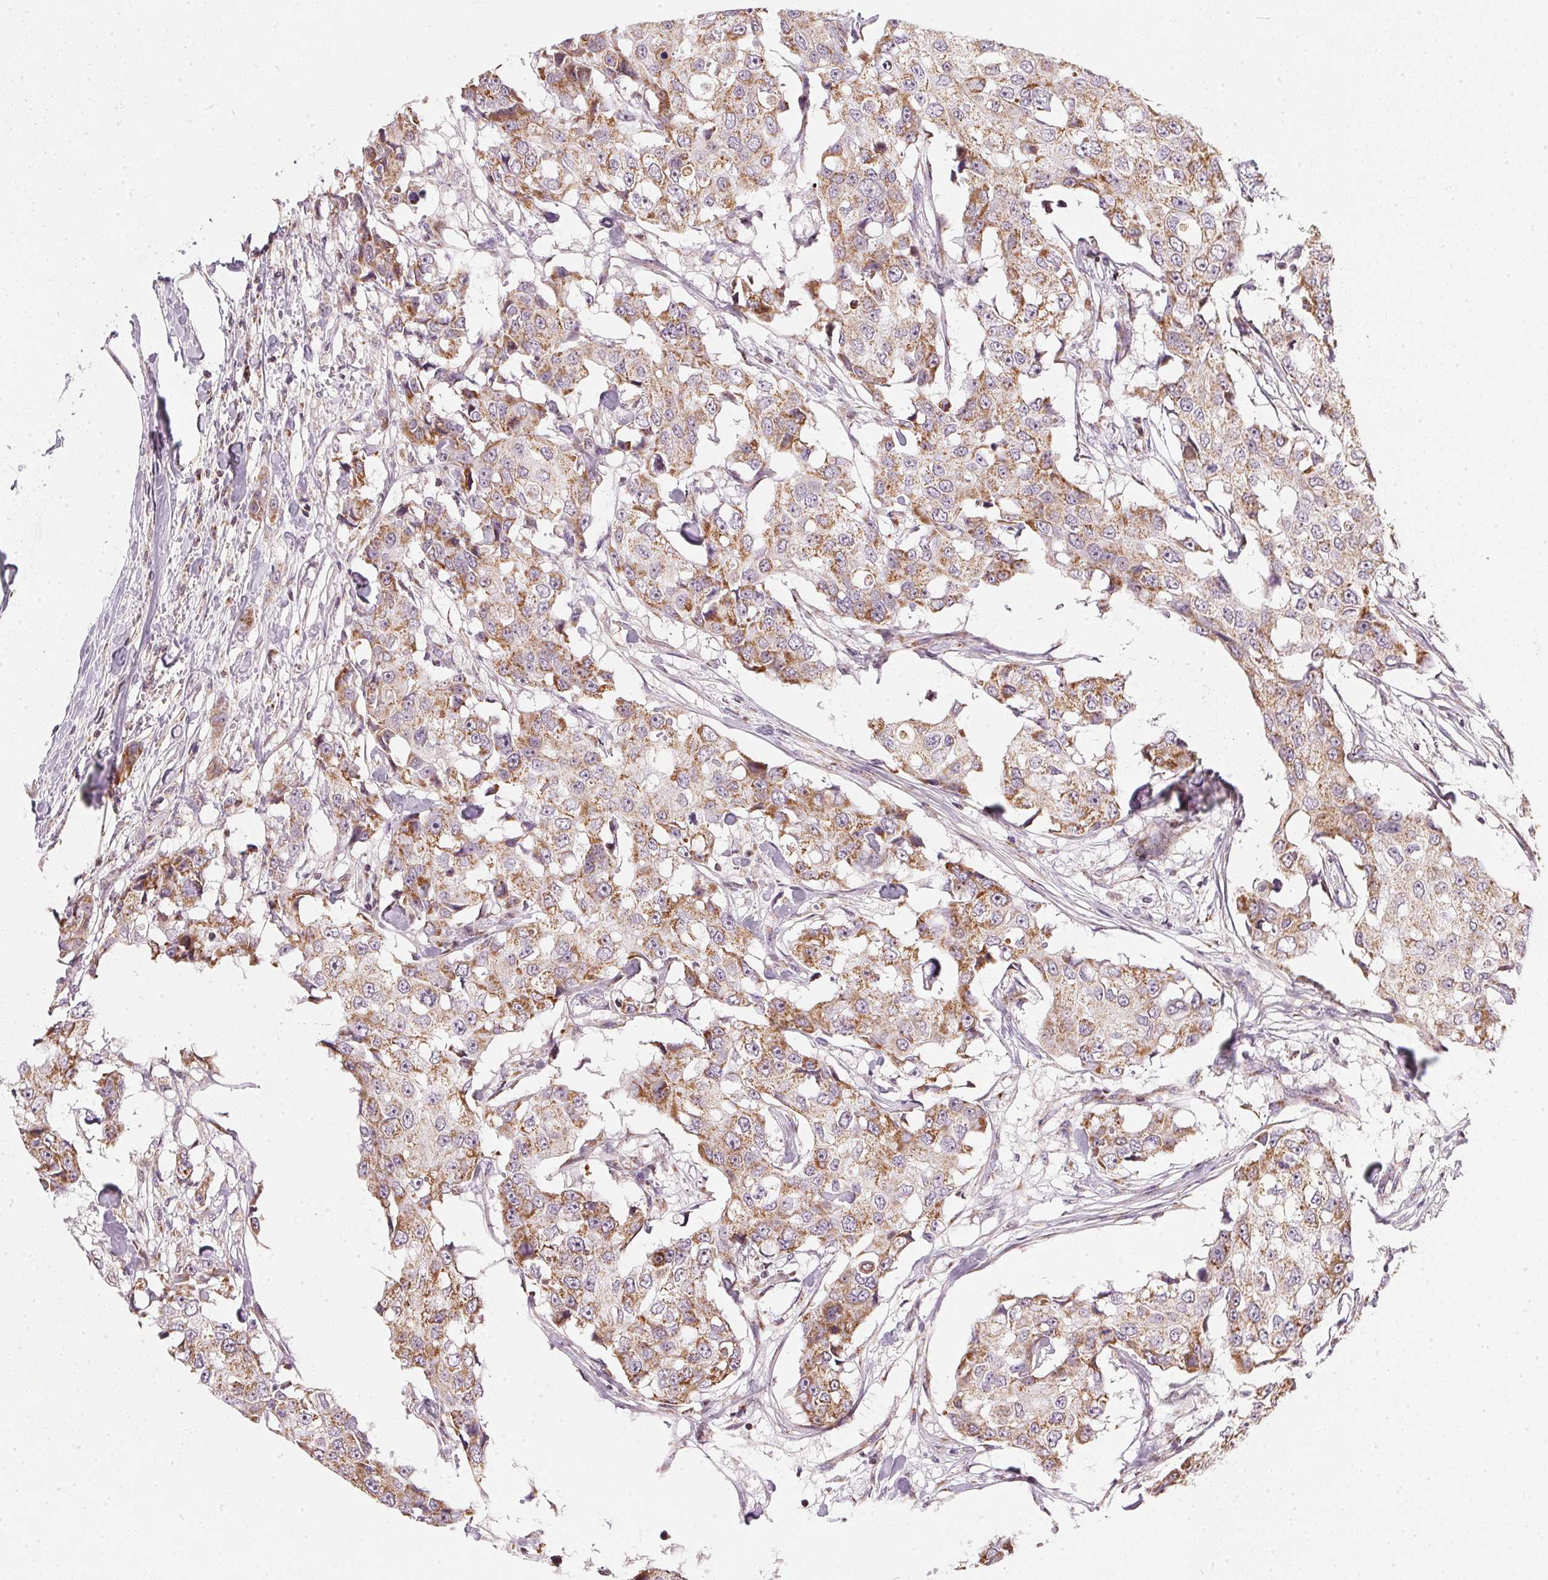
{"staining": {"intensity": "moderate", "quantity": ">75%", "location": "cytoplasmic/membranous"}, "tissue": "breast cancer", "cell_type": "Tumor cells", "image_type": "cancer", "snomed": [{"axis": "morphology", "description": "Duct carcinoma"}, {"axis": "topography", "description": "Breast"}], "caption": "Protein staining demonstrates moderate cytoplasmic/membranous staining in approximately >75% of tumor cells in invasive ductal carcinoma (breast). Using DAB (3,3'-diaminobenzidine) (brown) and hematoxylin (blue) stains, captured at high magnification using brightfield microscopy.", "gene": "COQ7", "patient": {"sex": "female", "age": 27}}